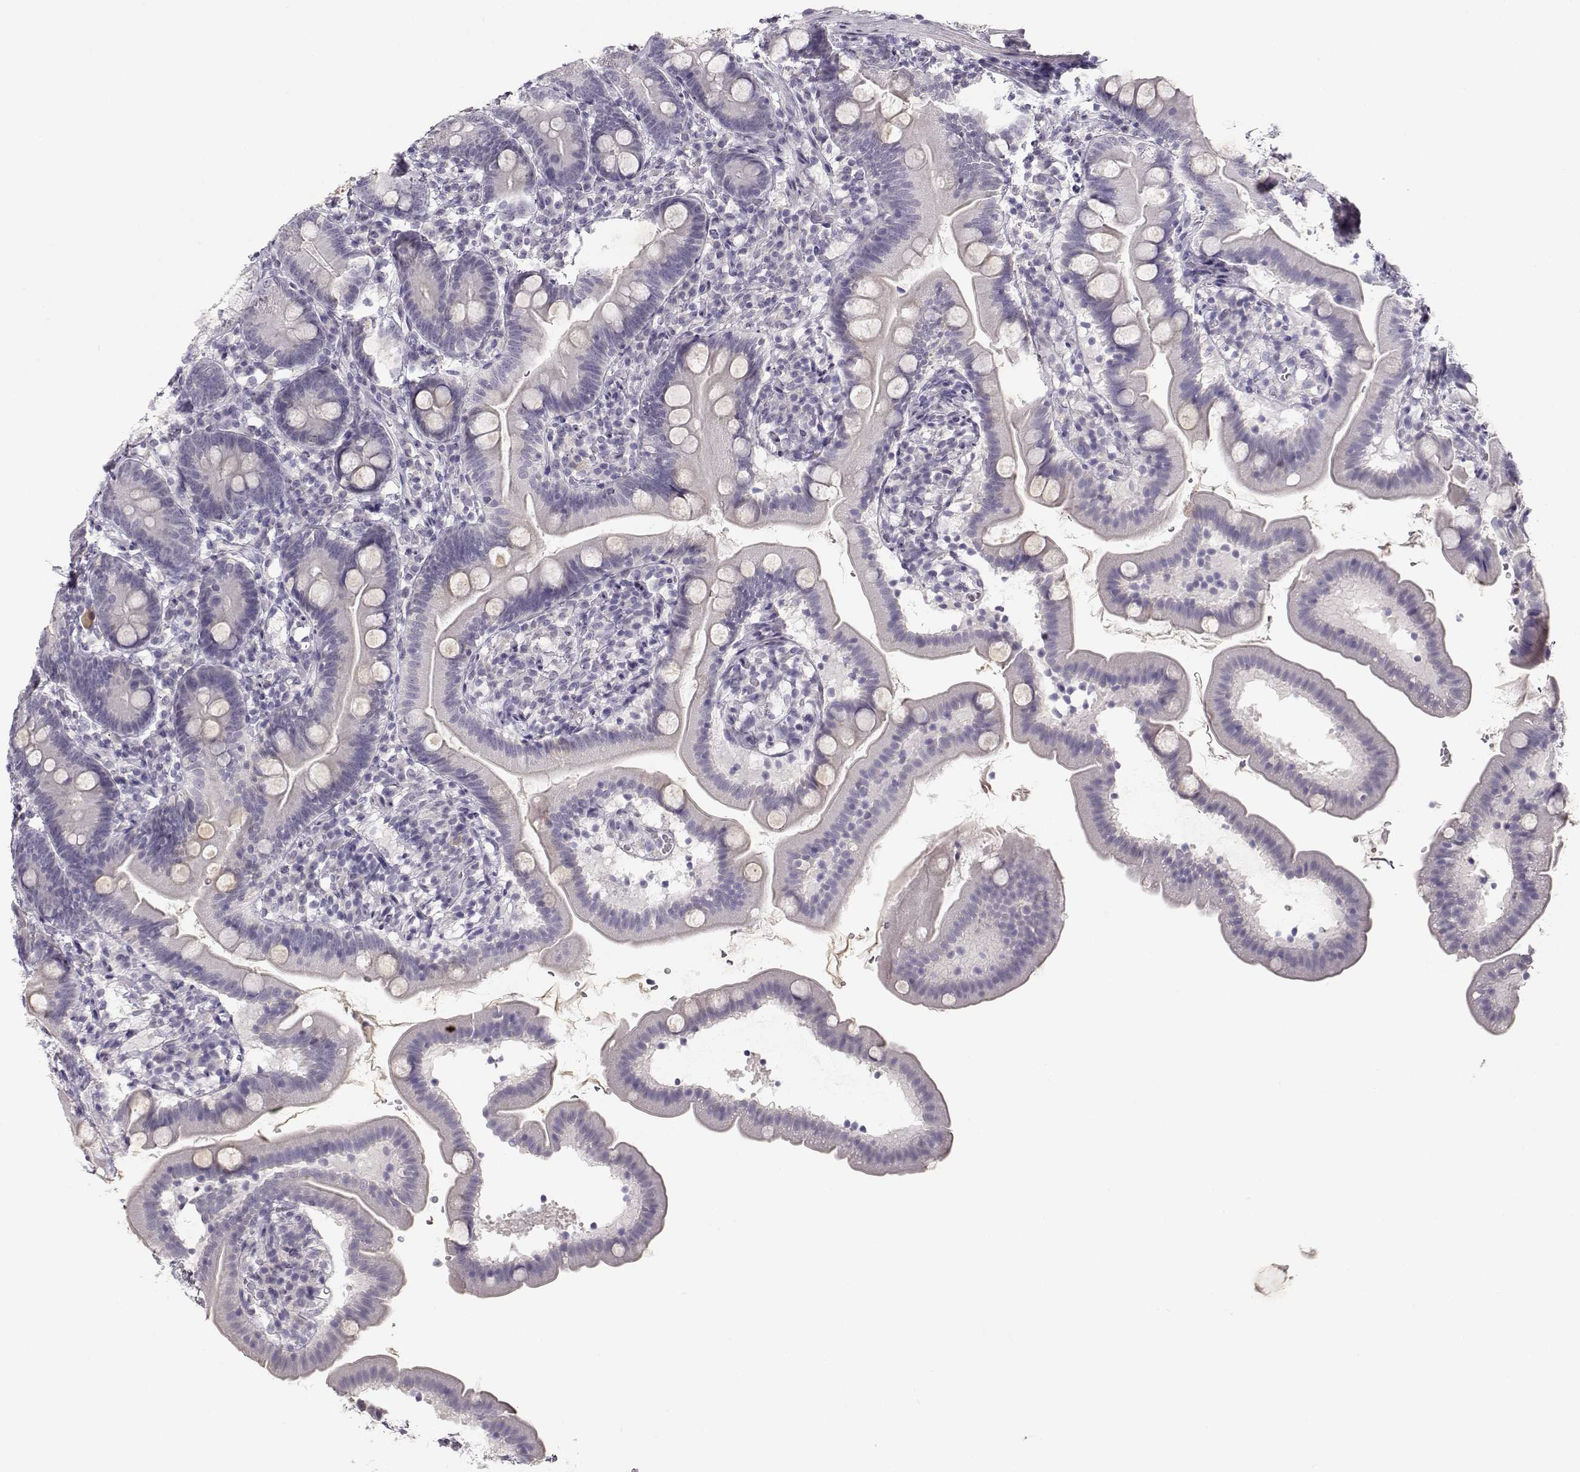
{"staining": {"intensity": "negative", "quantity": "none", "location": "none"}, "tissue": "duodenum", "cell_type": "Glandular cells", "image_type": "normal", "snomed": [{"axis": "morphology", "description": "Normal tissue, NOS"}, {"axis": "topography", "description": "Duodenum"}], "caption": "DAB (3,3'-diaminobenzidine) immunohistochemical staining of normal human duodenum reveals no significant positivity in glandular cells.", "gene": "TKTL1", "patient": {"sex": "female", "age": 67}}